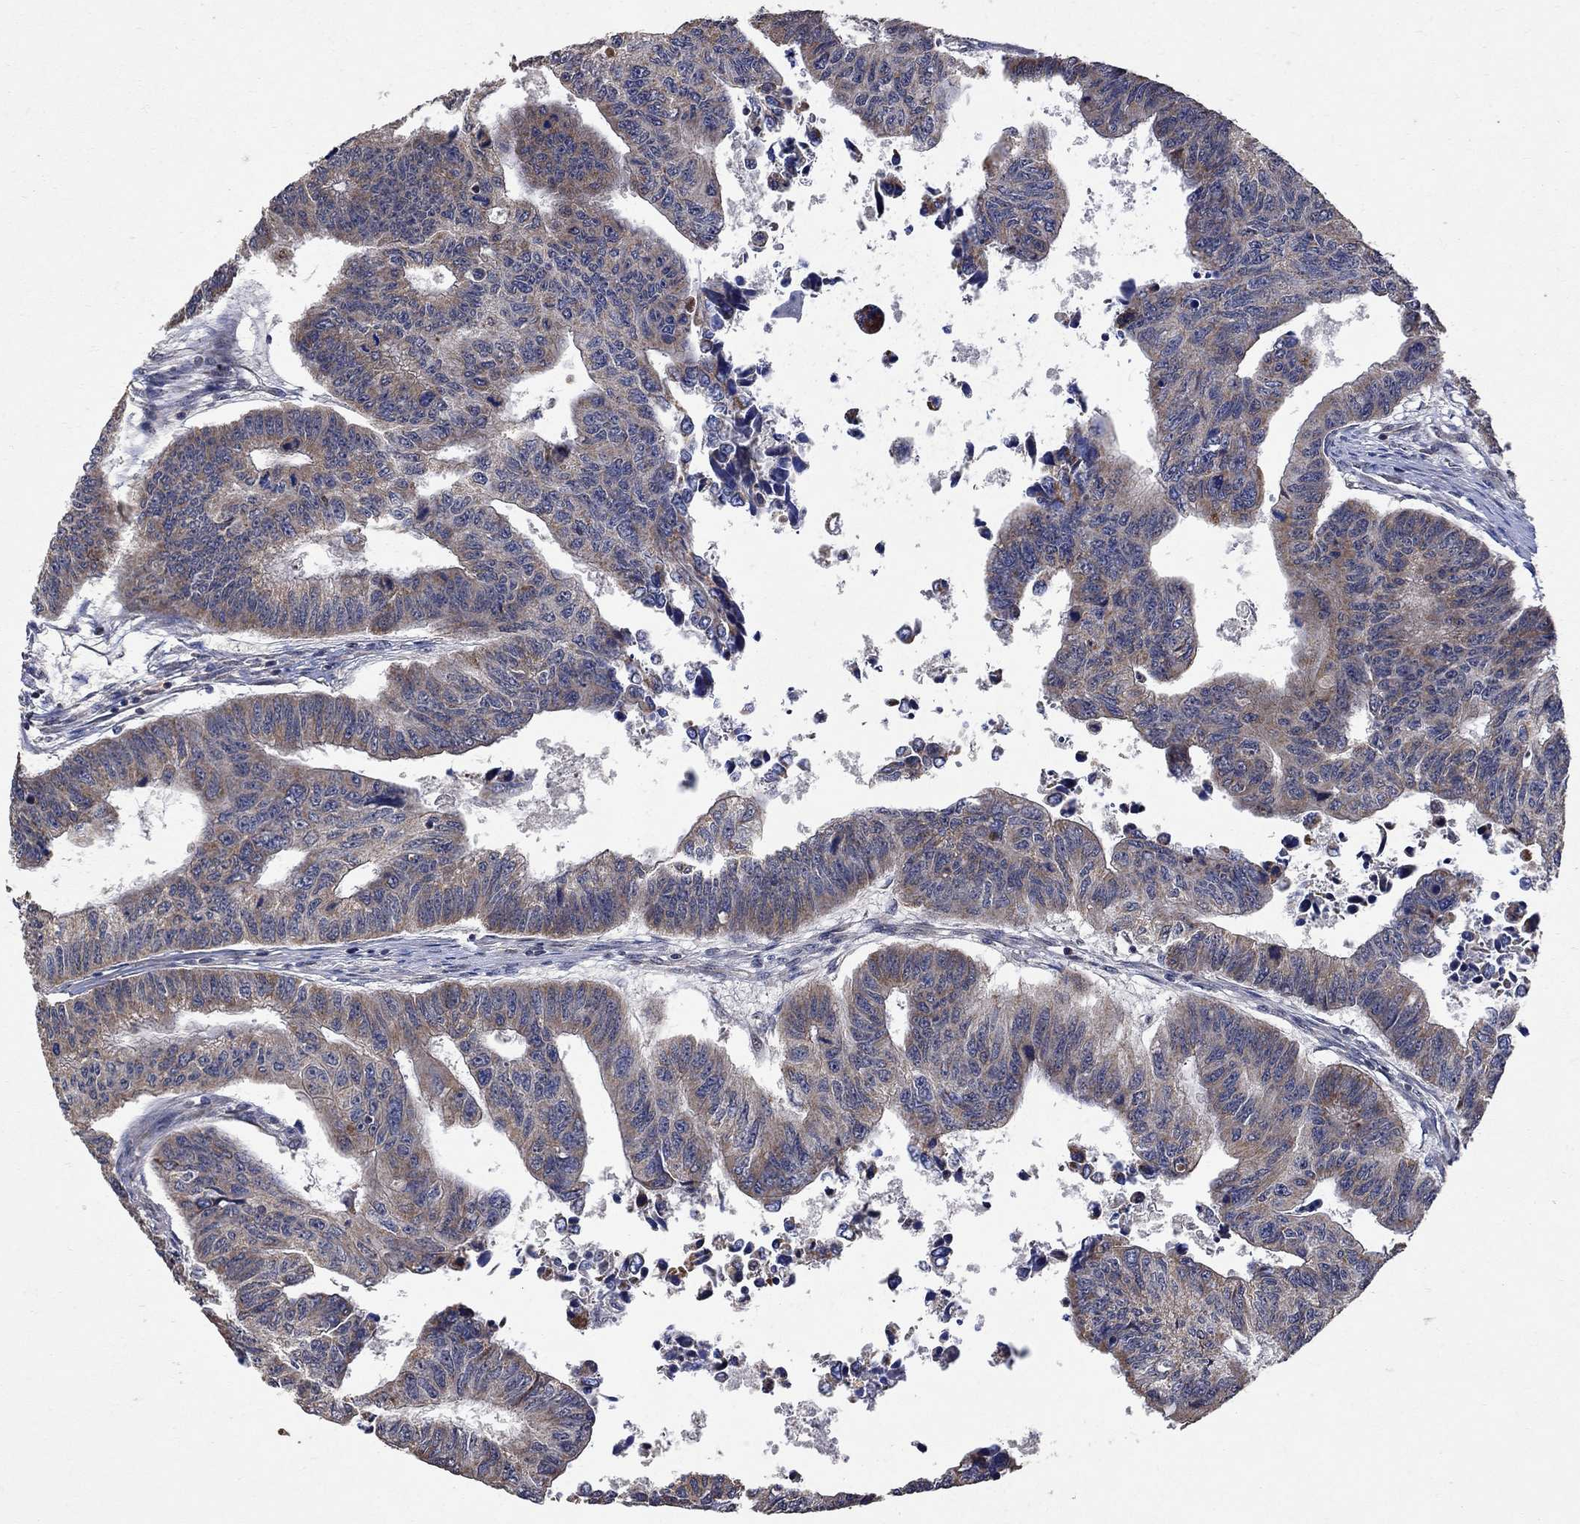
{"staining": {"intensity": "moderate", "quantity": "25%-75%", "location": "cytoplasmic/membranous"}, "tissue": "colorectal cancer", "cell_type": "Tumor cells", "image_type": "cancer", "snomed": [{"axis": "morphology", "description": "Adenocarcinoma, NOS"}, {"axis": "topography", "description": "Rectum"}], "caption": "Immunohistochemistry (DAB (3,3'-diaminobenzidine)) staining of human colorectal cancer reveals moderate cytoplasmic/membranous protein positivity in approximately 25%-75% of tumor cells.", "gene": "ANKRA2", "patient": {"sex": "female", "age": 85}}